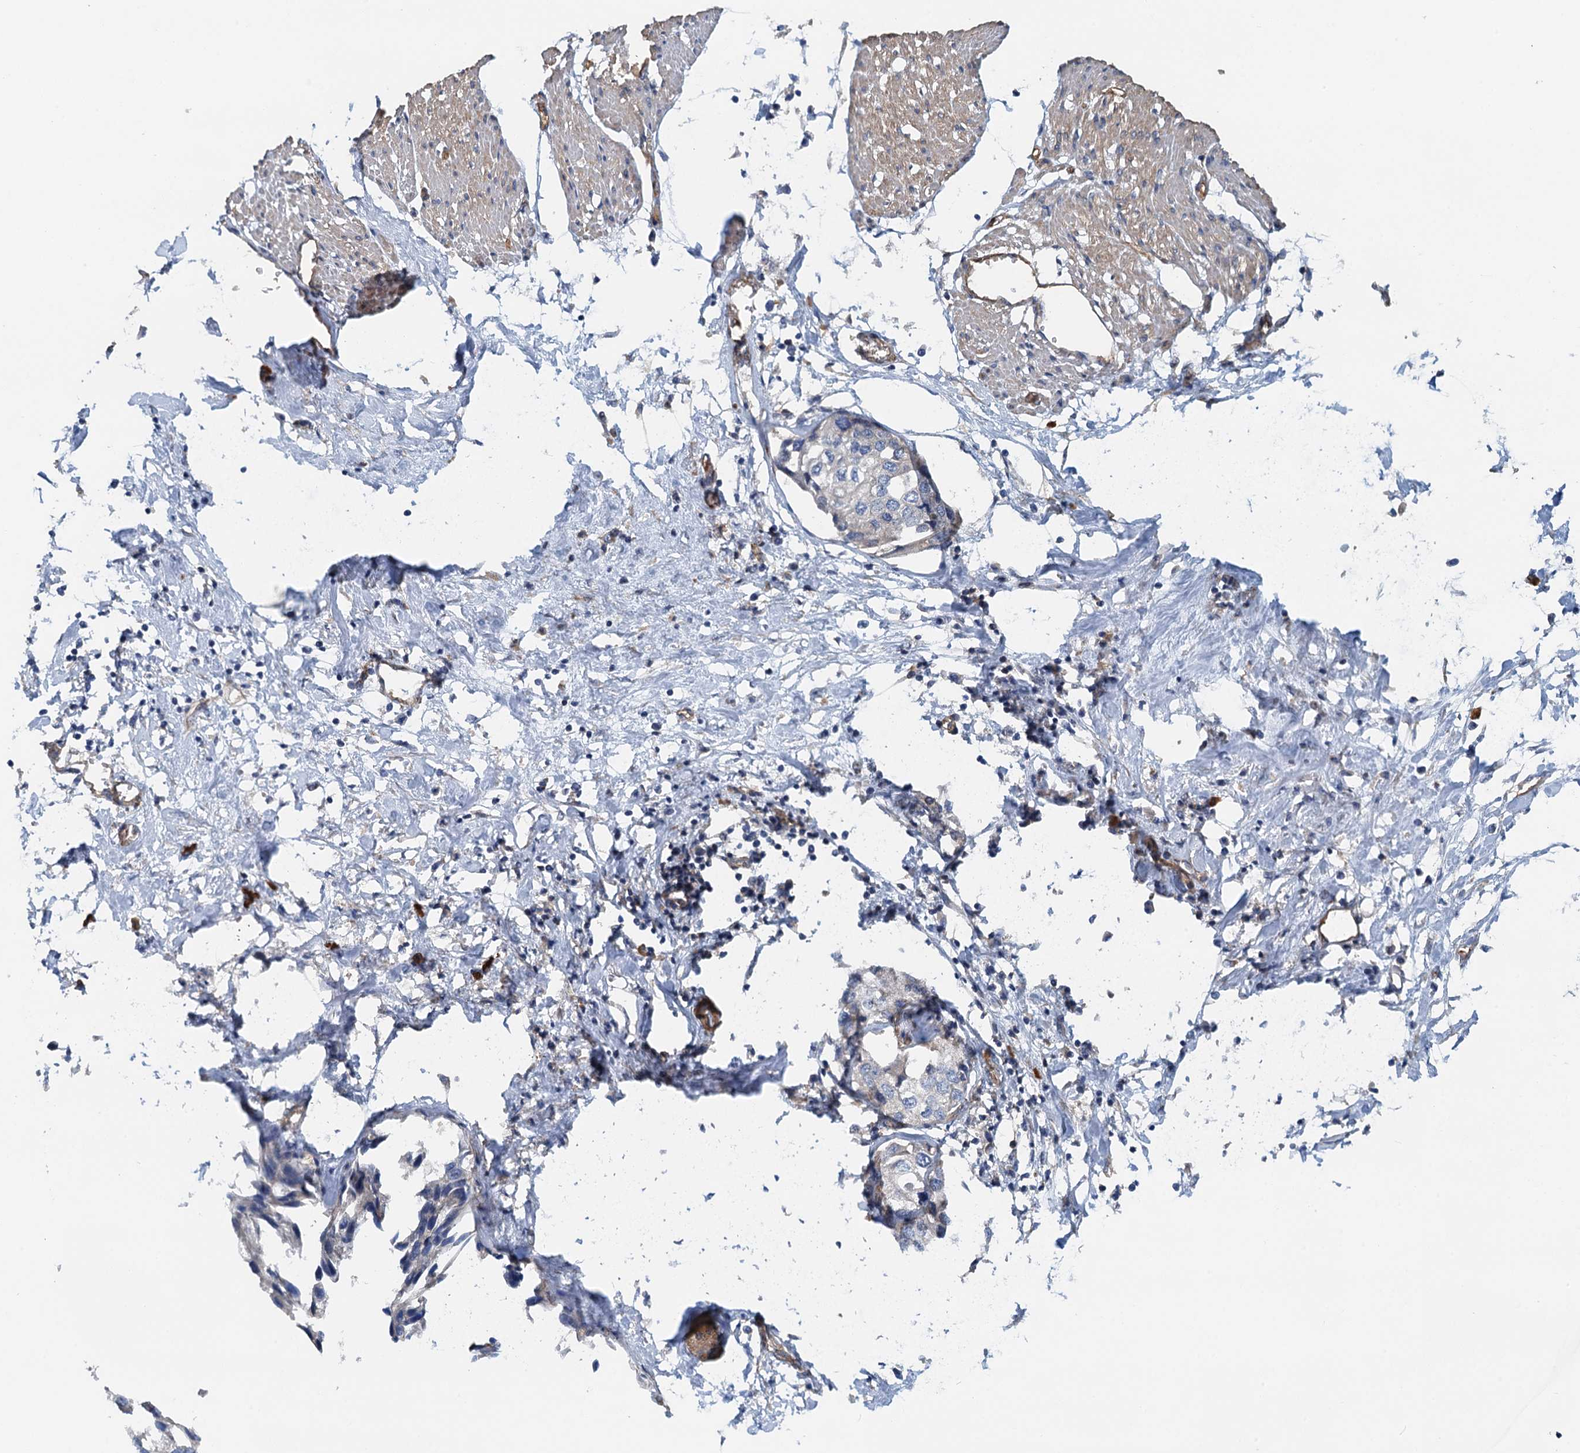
{"staining": {"intensity": "negative", "quantity": "none", "location": "none"}, "tissue": "urothelial cancer", "cell_type": "Tumor cells", "image_type": "cancer", "snomed": [{"axis": "morphology", "description": "Urothelial carcinoma, High grade"}, {"axis": "topography", "description": "Urinary bladder"}], "caption": "Urothelial carcinoma (high-grade) stained for a protein using immunohistochemistry (IHC) demonstrates no staining tumor cells.", "gene": "ROGDI", "patient": {"sex": "male", "age": 64}}